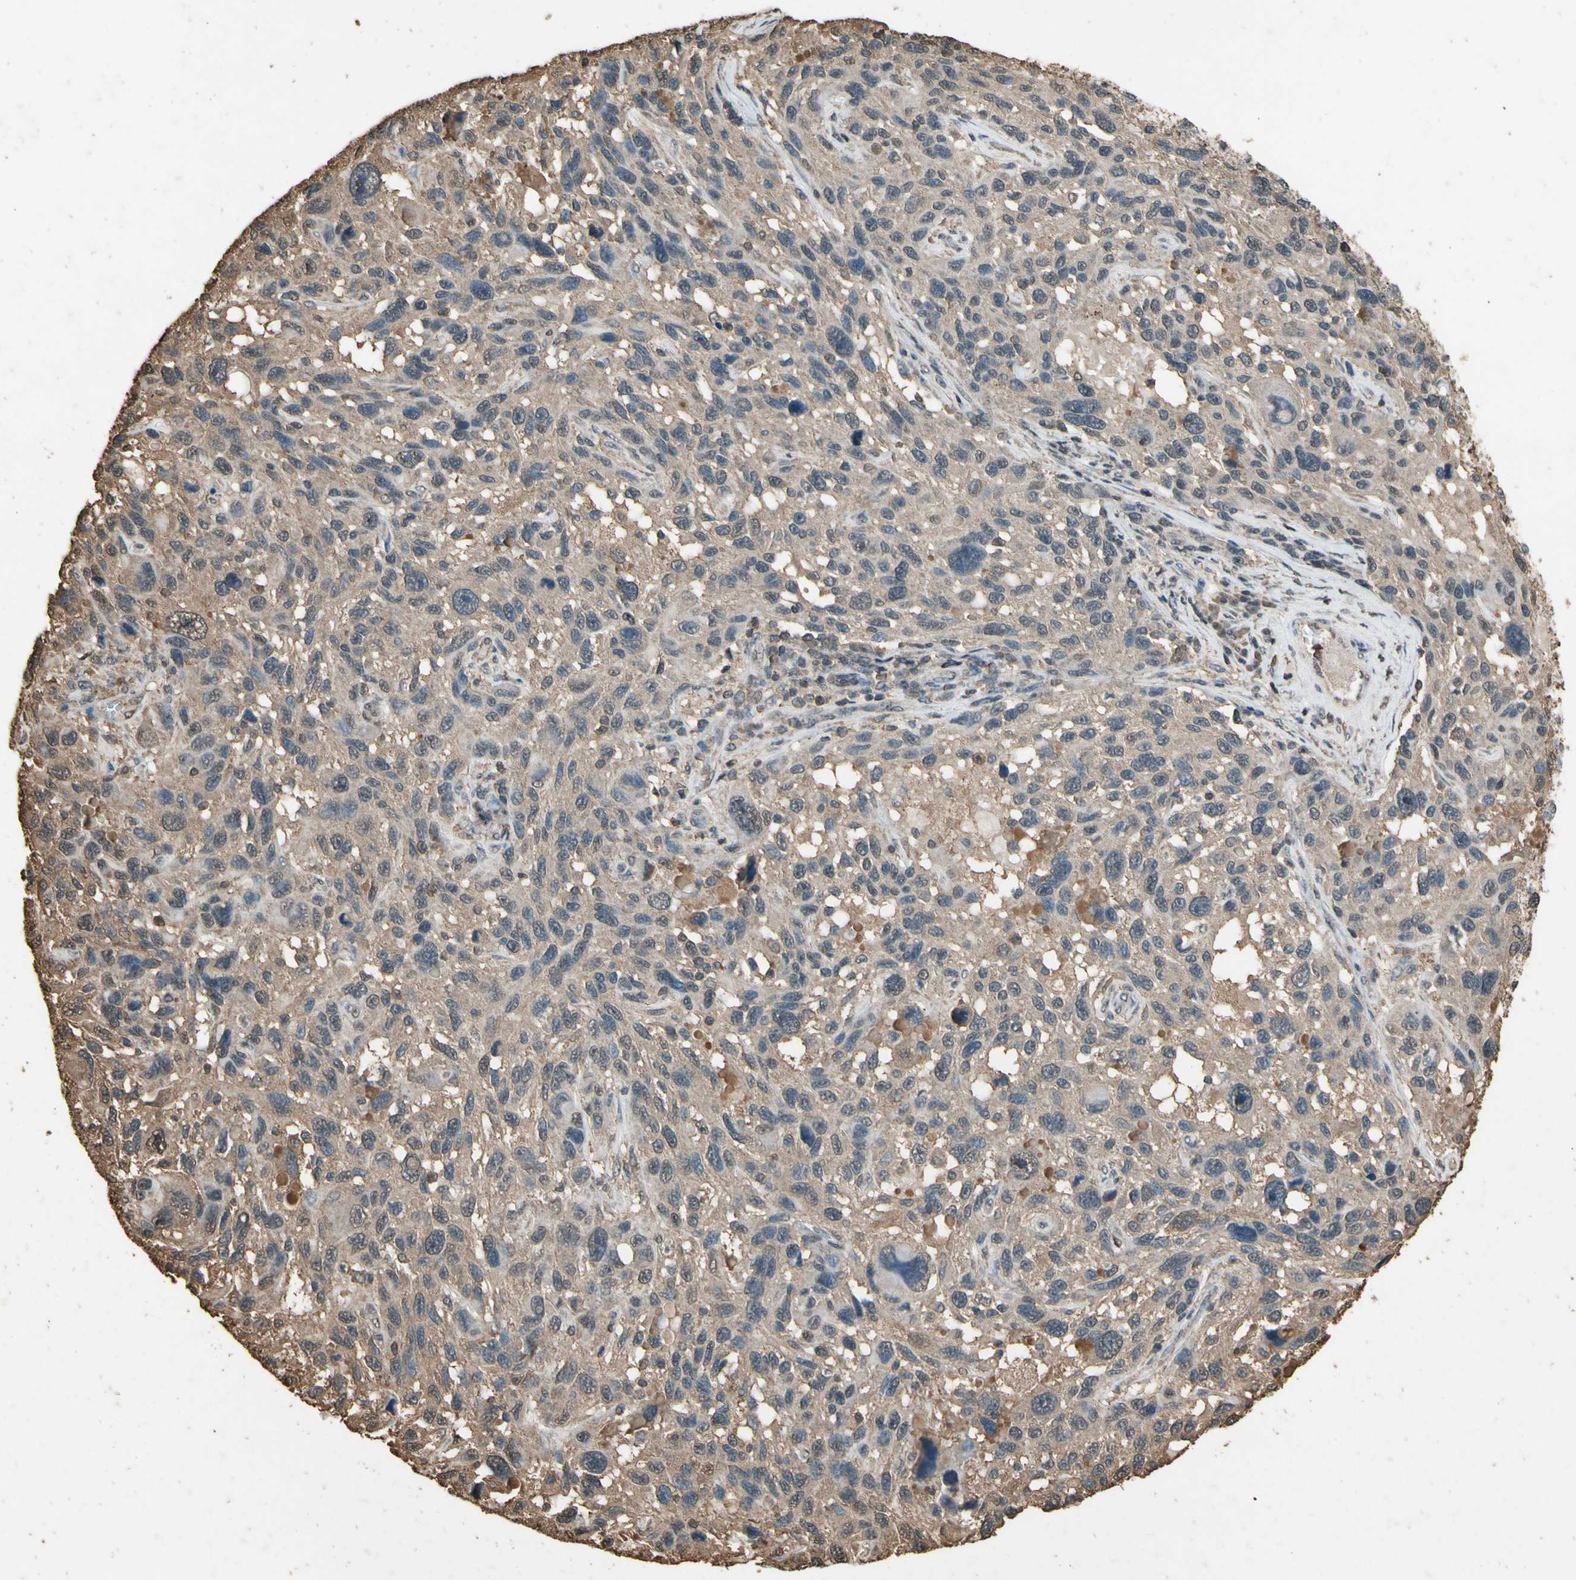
{"staining": {"intensity": "weak", "quantity": ">75%", "location": "cytoplasmic/membranous"}, "tissue": "melanoma", "cell_type": "Tumor cells", "image_type": "cancer", "snomed": [{"axis": "morphology", "description": "Malignant melanoma, NOS"}, {"axis": "topography", "description": "Skin"}], "caption": "Immunohistochemistry (IHC) micrograph of melanoma stained for a protein (brown), which exhibits low levels of weak cytoplasmic/membranous staining in about >75% of tumor cells.", "gene": "TNFSF13B", "patient": {"sex": "male", "age": 53}}